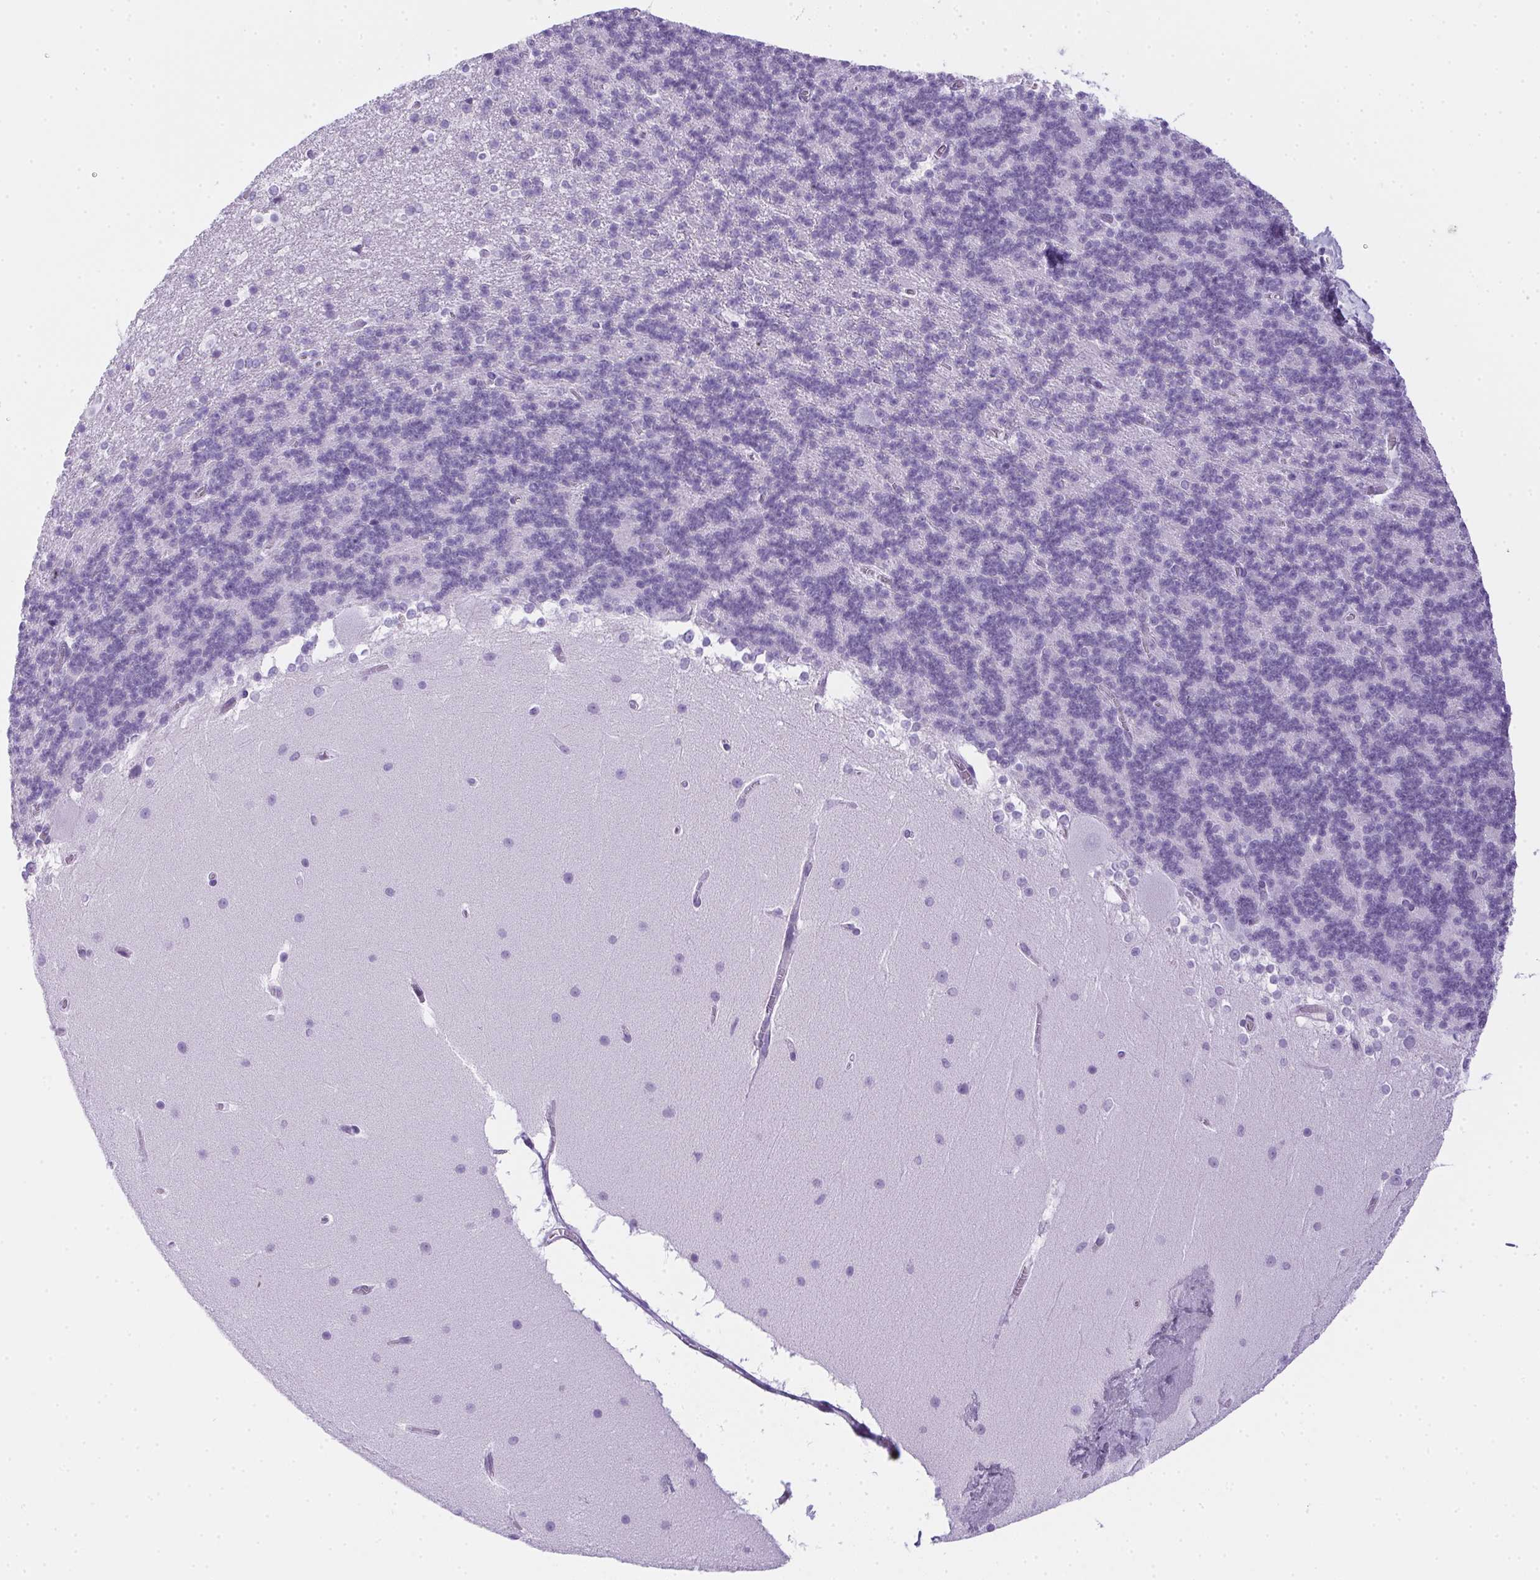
{"staining": {"intensity": "negative", "quantity": "none", "location": "none"}, "tissue": "cerebellum", "cell_type": "Cells in granular layer", "image_type": "normal", "snomed": [{"axis": "morphology", "description": "Normal tissue, NOS"}, {"axis": "topography", "description": "Cerebellum"}], "caption": "Immunohistochemistry histopathology image of normal human cerebellum stained for a protein (brown), which demonstrates no staining in cells in granular layer.", "gene": "SPACA5B", "patient": {"sex": "female", "age": 19}}